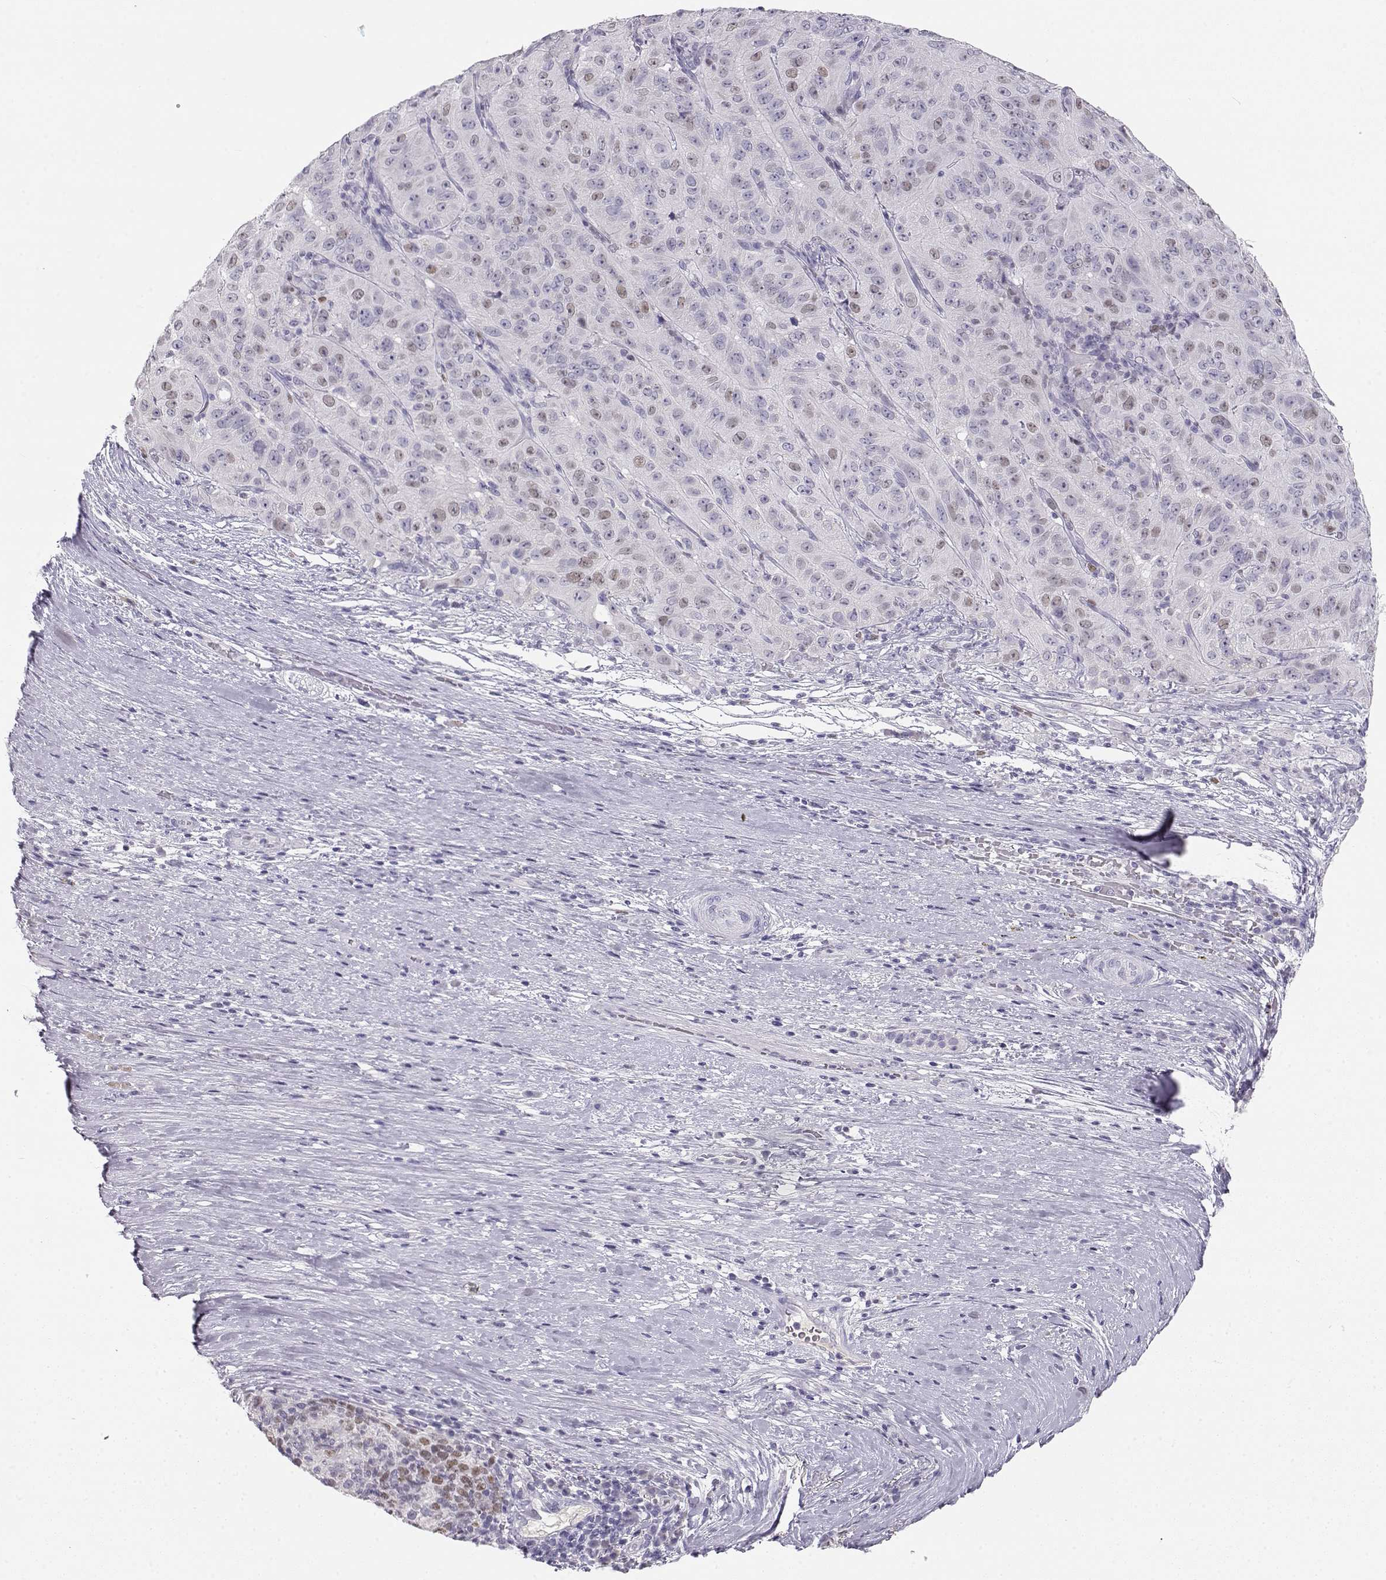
{"staining": {"intensity": "weak", "quantity": "<25%", "location": "nuclear"}, "tissue": "pancreatic cancer", "cell_type": "Tumor cells", "image_type": "cancer", "snomed": [{"axis": "morphology", "description": "Adenocarcinoma, NOS"}, {"axis": "topography", "description": "Pancreas"}], "caption": "The photomicrograph displays no significant positivity in tumor cells of adenocarcinoma (pancreatic). The staining is performed using DAB brown chromogen with nuclei counter-stained in using hematoxylin.", "gene": "OPN5", "patient": {"sex": "male", "age": 63}}